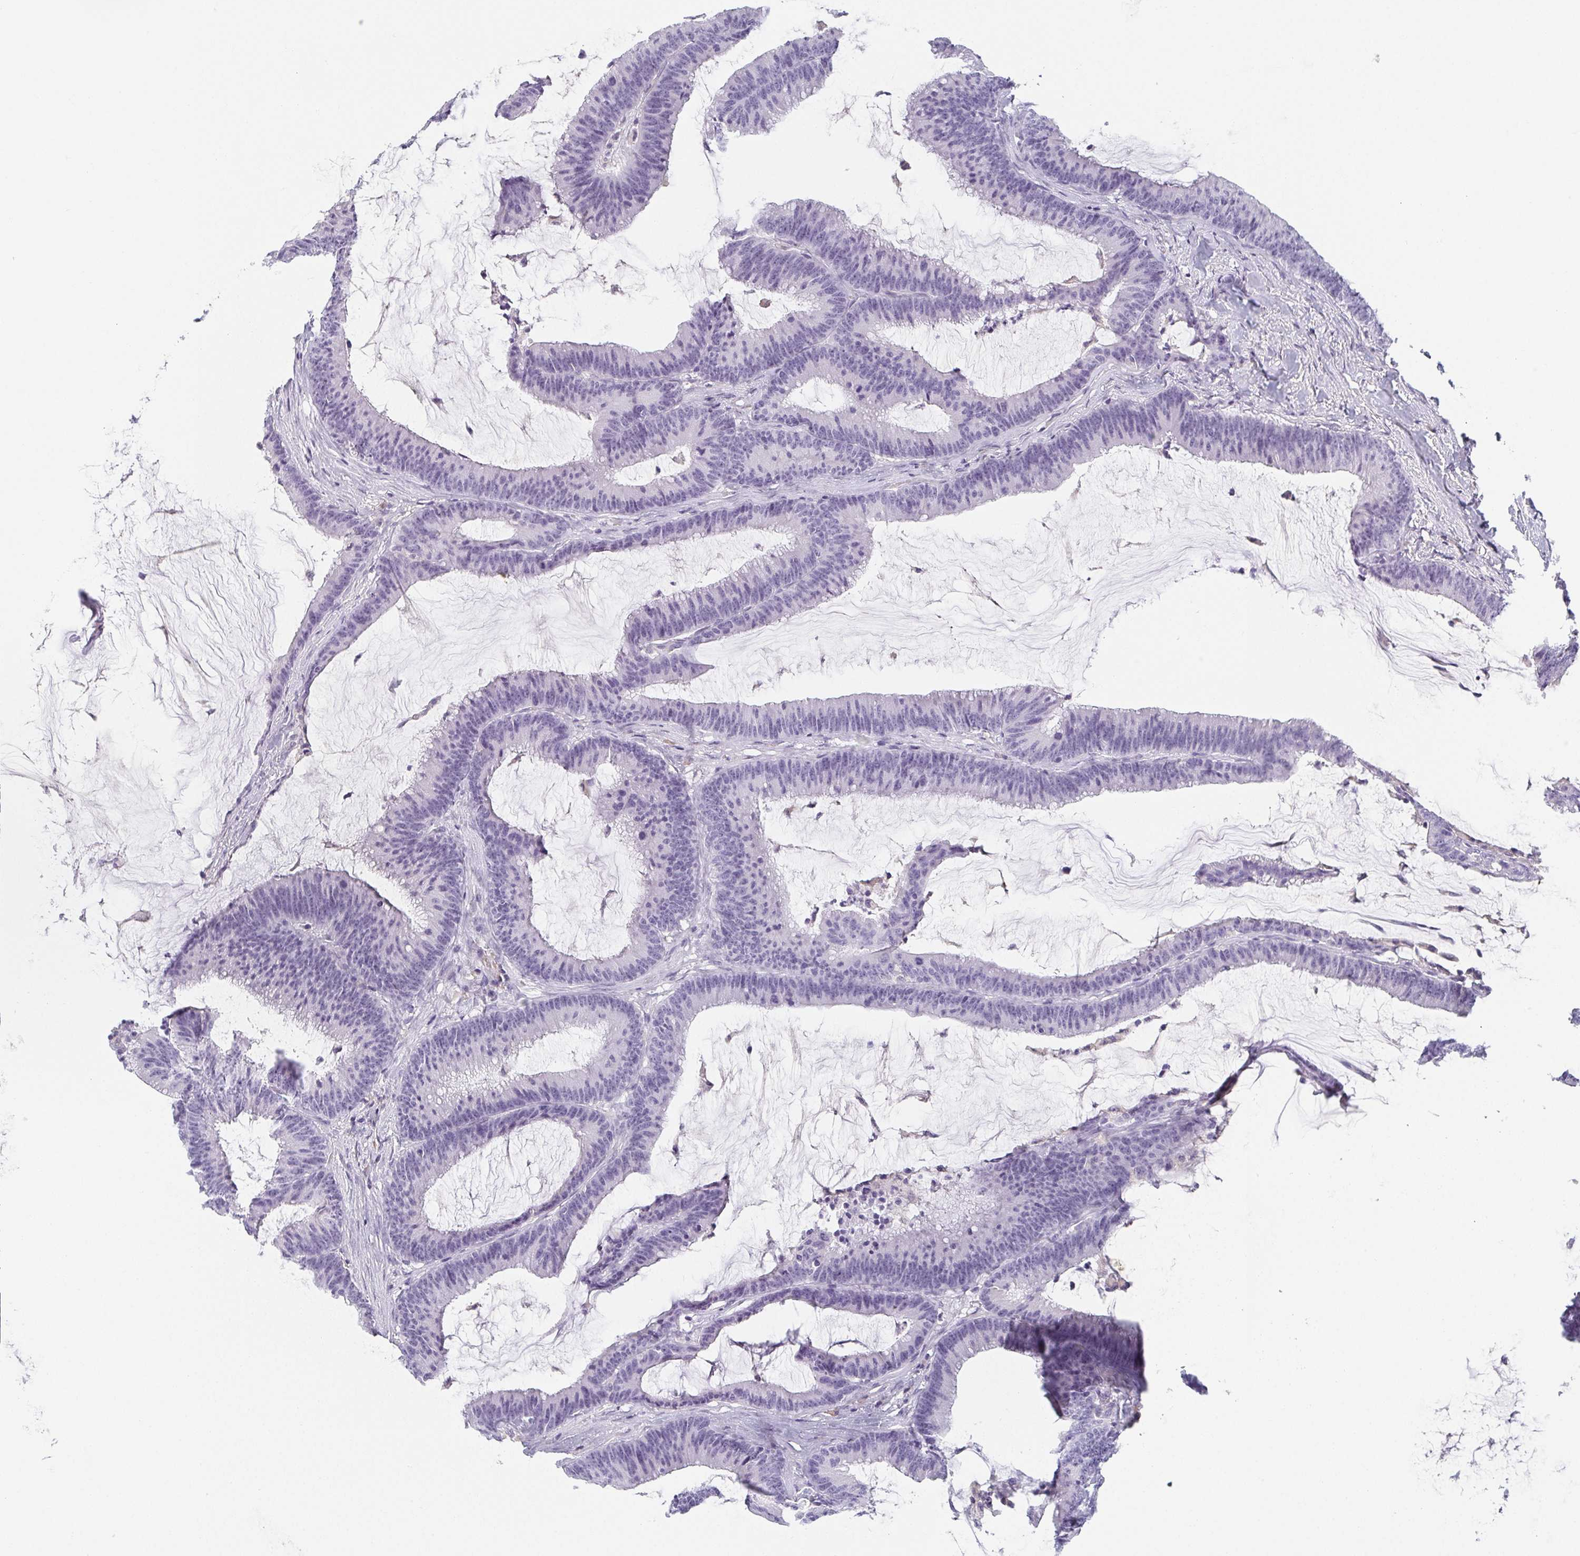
{"staining": {"intensity": "negative", "quantity": "none", "location": "none"}, "tissue": "colorectal cancer", "cell_type": "Tumor cells", "image_type": "cancer", "snomed": [{"axis": "morphology", "description": "Adenocarcinoma, NOS"}, {"axis": "topography", "description": "Colon"}], "caption": "There is no significant expression in tumor cells of adenocarcinoma (colorectal).", "gene": "PRR27", "patient": {"sex": "female", "age": 78}}